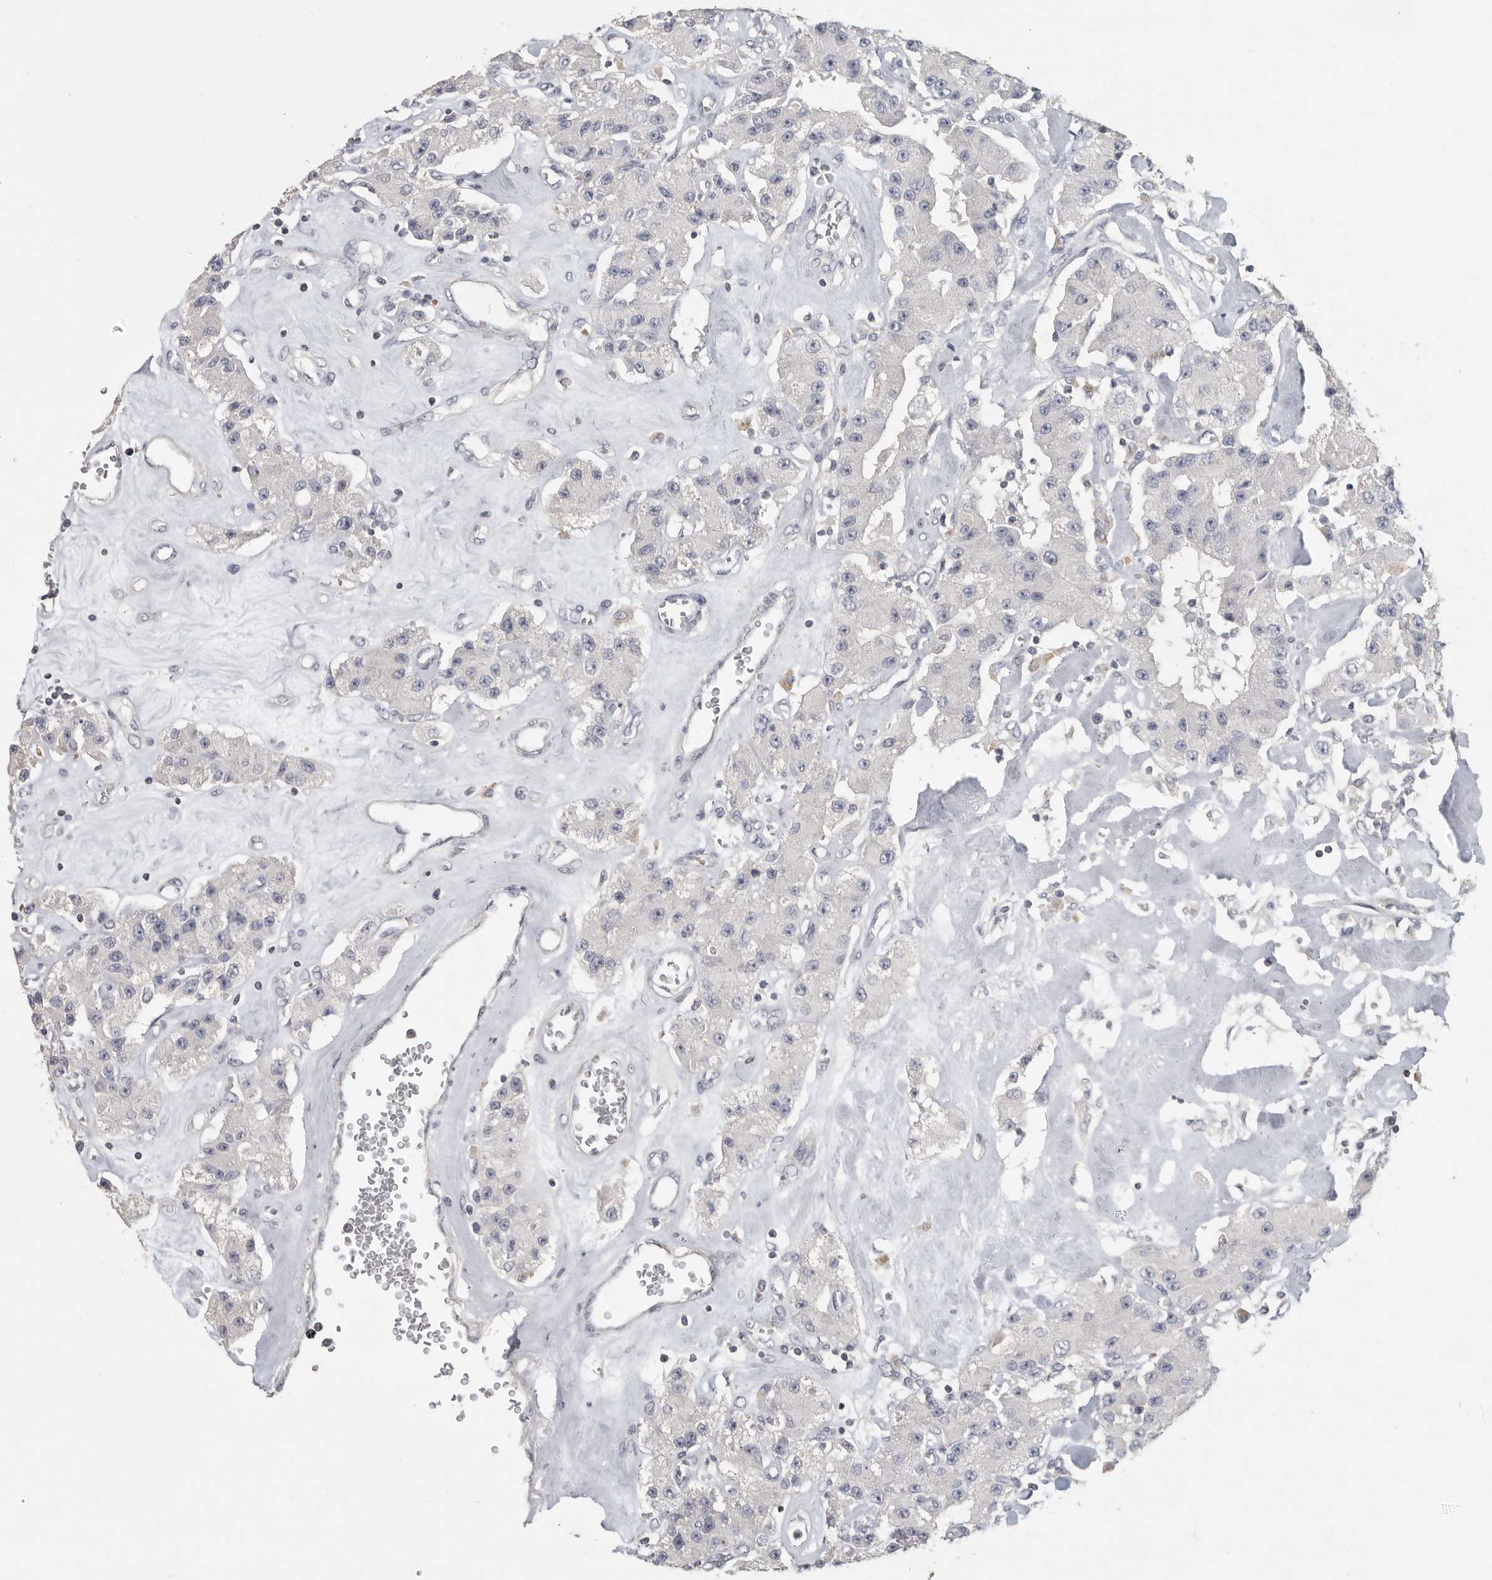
{"staining": {"intensity": "negative", "quantity": "none", "location": "none"}, "tissue": "carcinoid", "cell_type": "Tumor cells", "image_type": "cancer", "snomed": [{"axis": "morphology", "description": "Carcinoid, malignant, NOS"}, {"axis": "topography", "description": "Pancreas"}], "caption": "A high-resolution photomicrograph shows immunohistochemistry (IHC) staining of carcinoid, which displays no significant staining in tumor cells. Brightfield microscopy of immunohistochemistry stained with DAB (brown) and hematoxylin (blue), captured at high magnification.", "gene": "DNAJC11", "patient": {"sex": "male", "age": 41}}